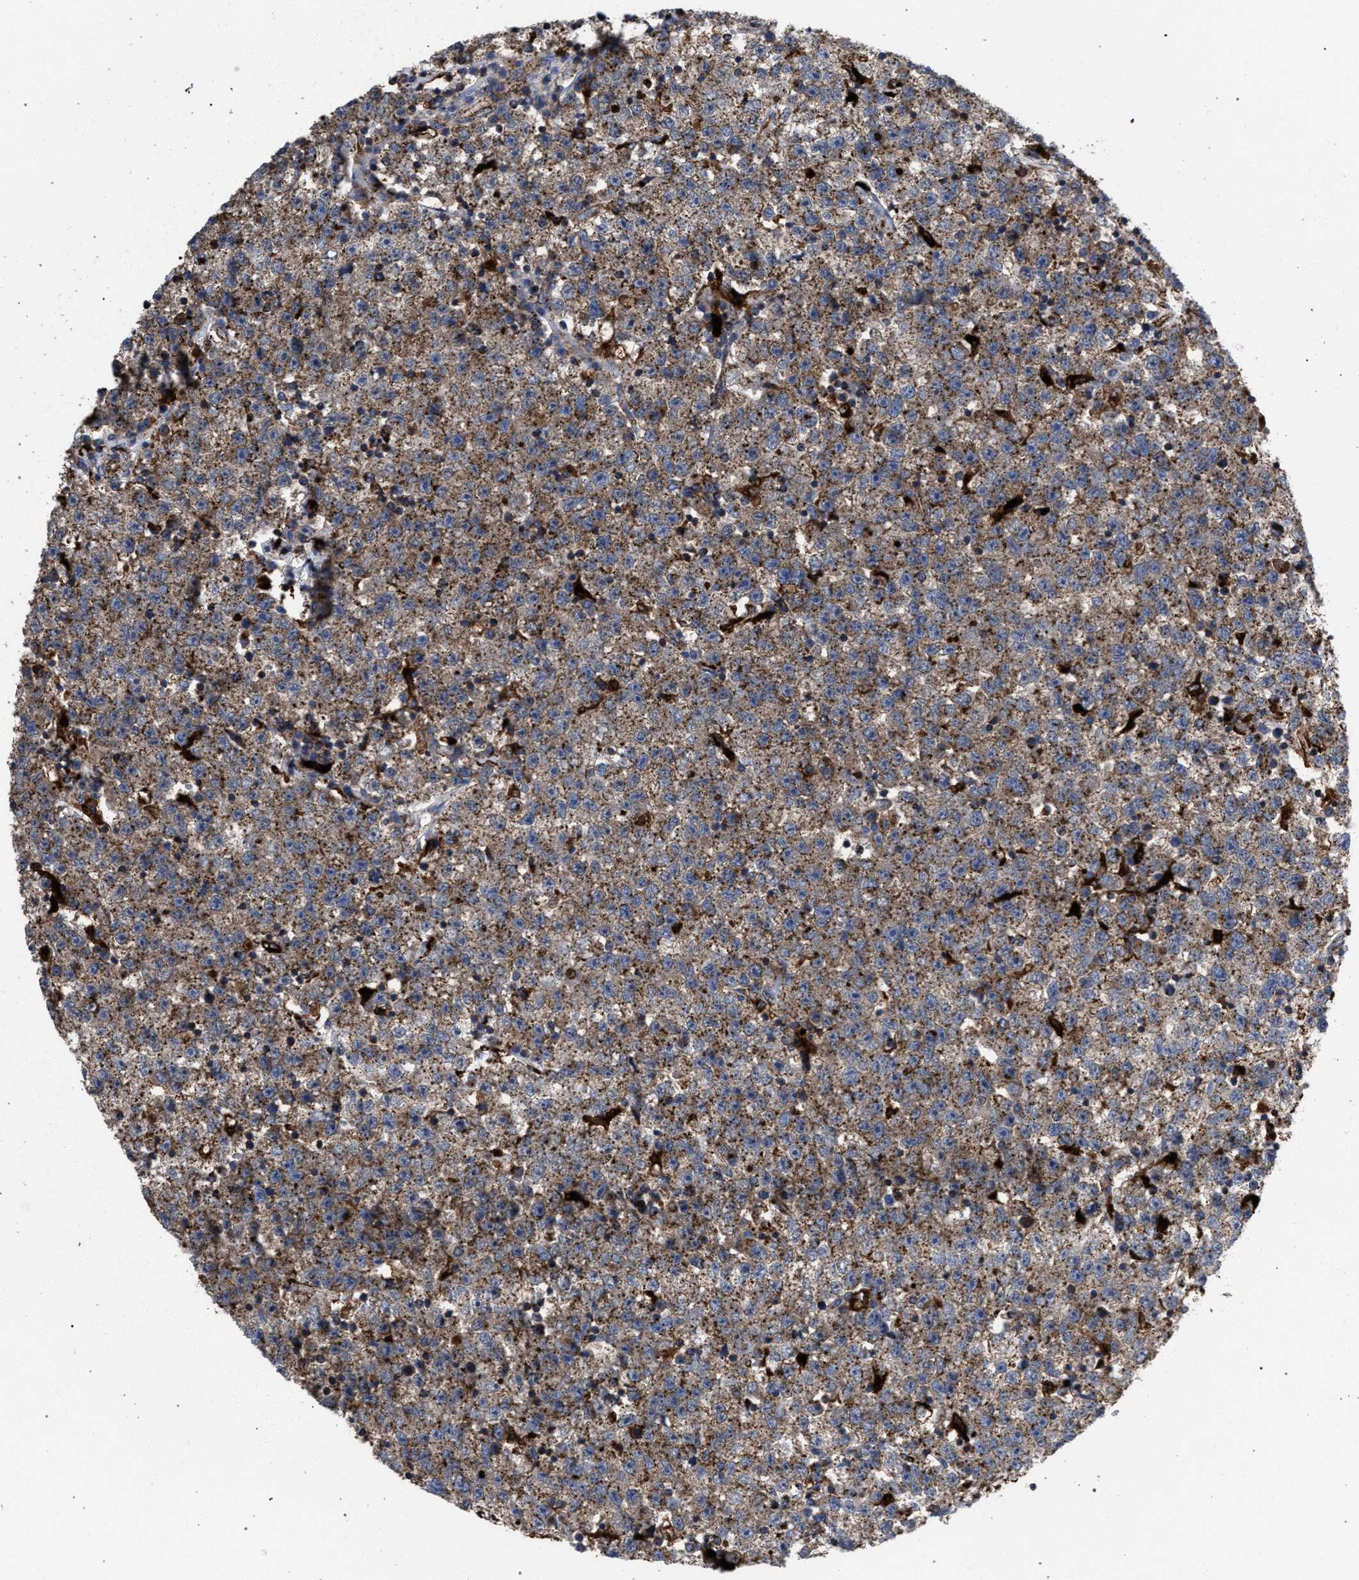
{"staining": {"intensity": "moderate", "quantity": ">75%", "location": "cytoplasmic/membranous"}, "tissue": "testis cancer", "cell_type": "Tumor cells", "image_type": "cancer", "snomed": [{"axis": "morphology", "description": "Seminoma, NOS"}, {"axis": "topography", "description": "Testis"}], "caption": "The photomicrograph reveals a brown stain indicating the presence of a protein in the cytoplasmic/membranous of tumor cells in seminoma (testis). Immunohistochemistry stains the protein of interest in brown and the nuclei are stained blue.", "gene": "PPT1", "patient": {"sex": "male", "age": 22}}